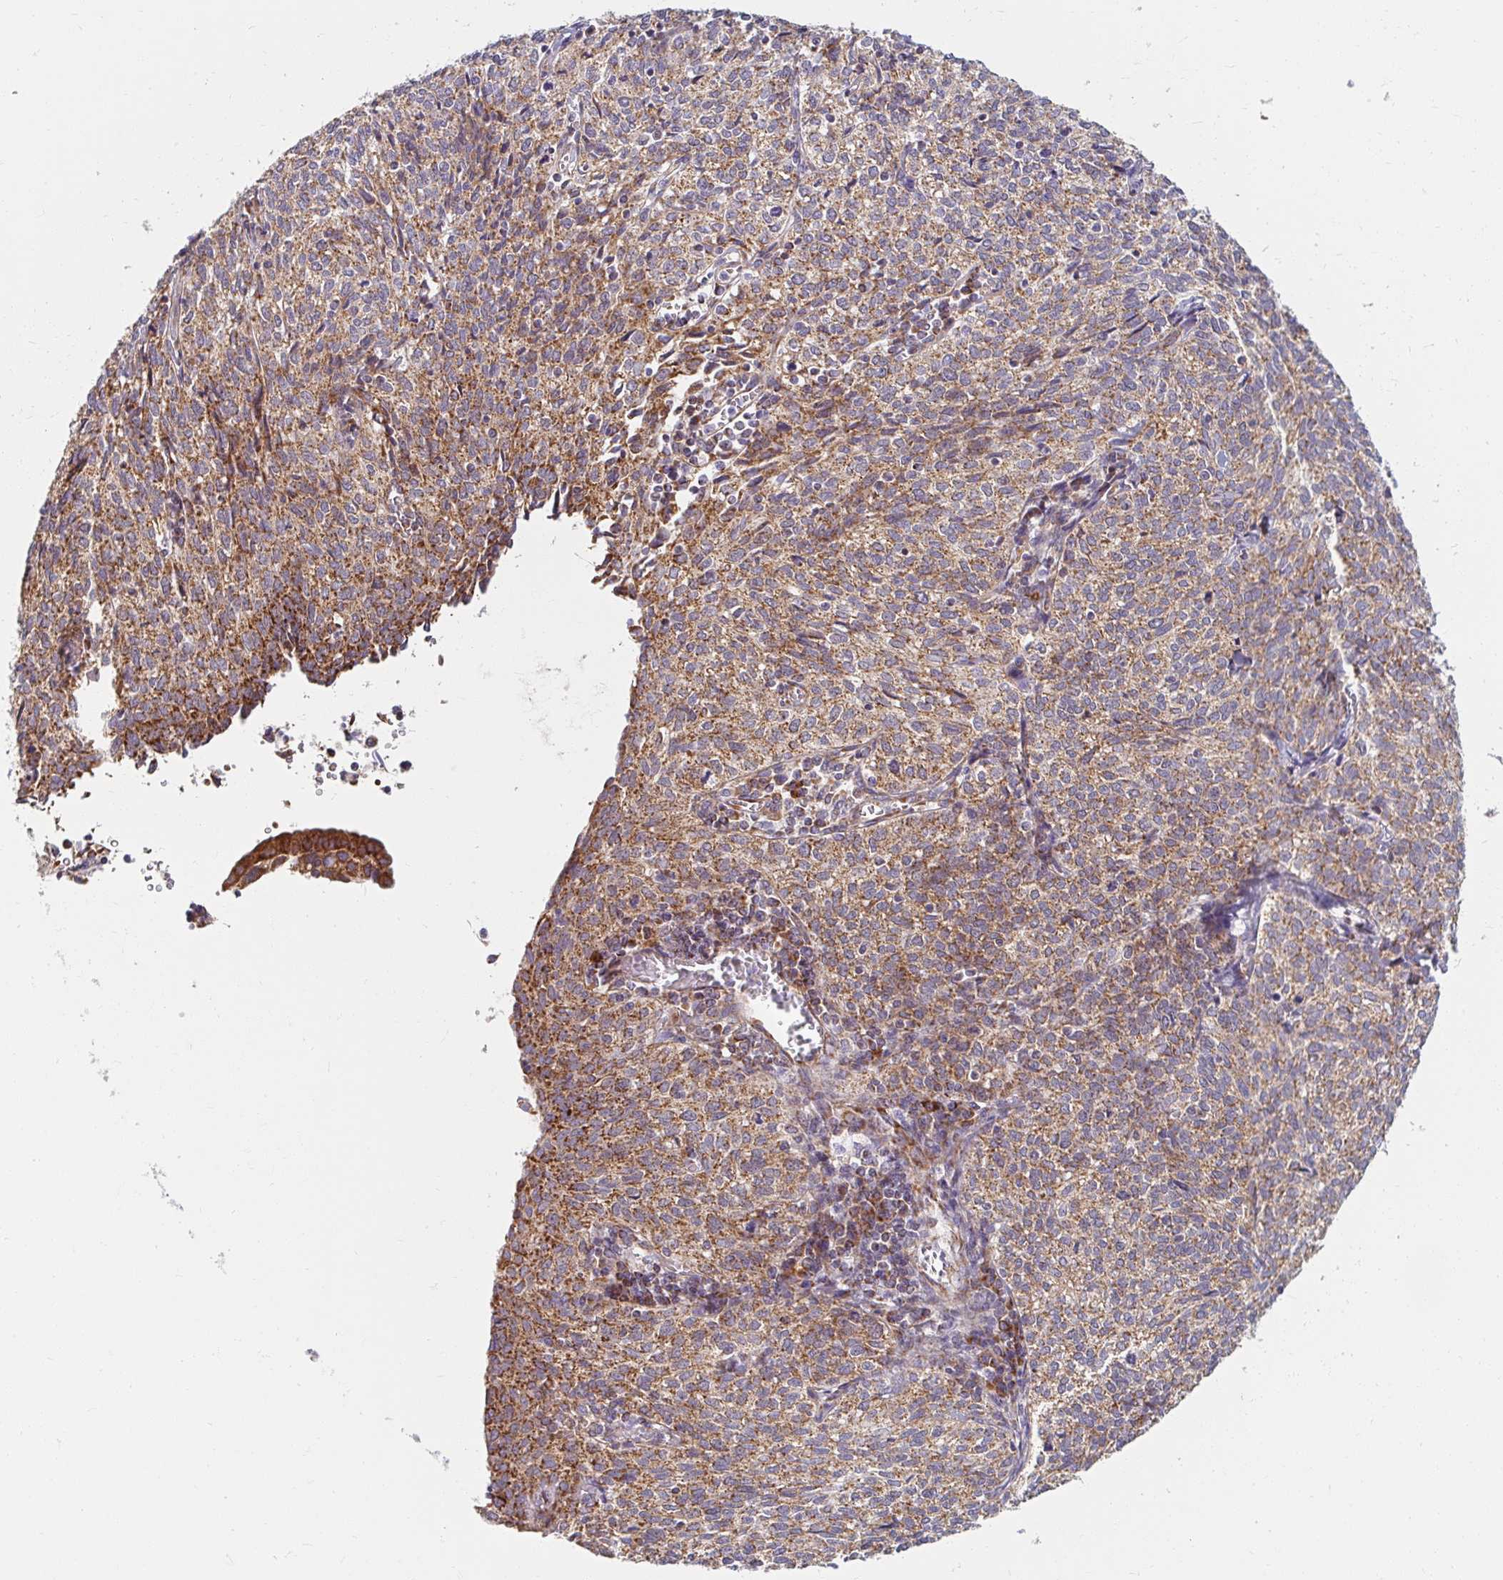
{"staining": {"intensity": "moderate", "quantity": ">75%", "location": "cytoplasmic/membranous"}, "tissue": "cervical cancer", "cell_type": "Tumor cells", "image_type": "cancer", "snomed": [{"axis": "morphology", "description": "Normal tissue, NOS"}, {"axis": "morphology", "description": "Squamous cell carcinoma, NOS"}, {"axis": "topography", "description": "Vagina"}, {"axis": "topography", "description": "Cervix"}], "caption": "The image reveals staining of cervical squamous cell carcinoma, revealing moderate cytoplasmic/membranous protein staining (brown color) within tumor cells. The staining was performed using DAB (3,3'-diaminobenzidine), with brown indicating positive protein expression. Nuclei are stained blue with hematoxylin.", "gene": "SKP2", "patient": {"sex": "female", "age": 45}}